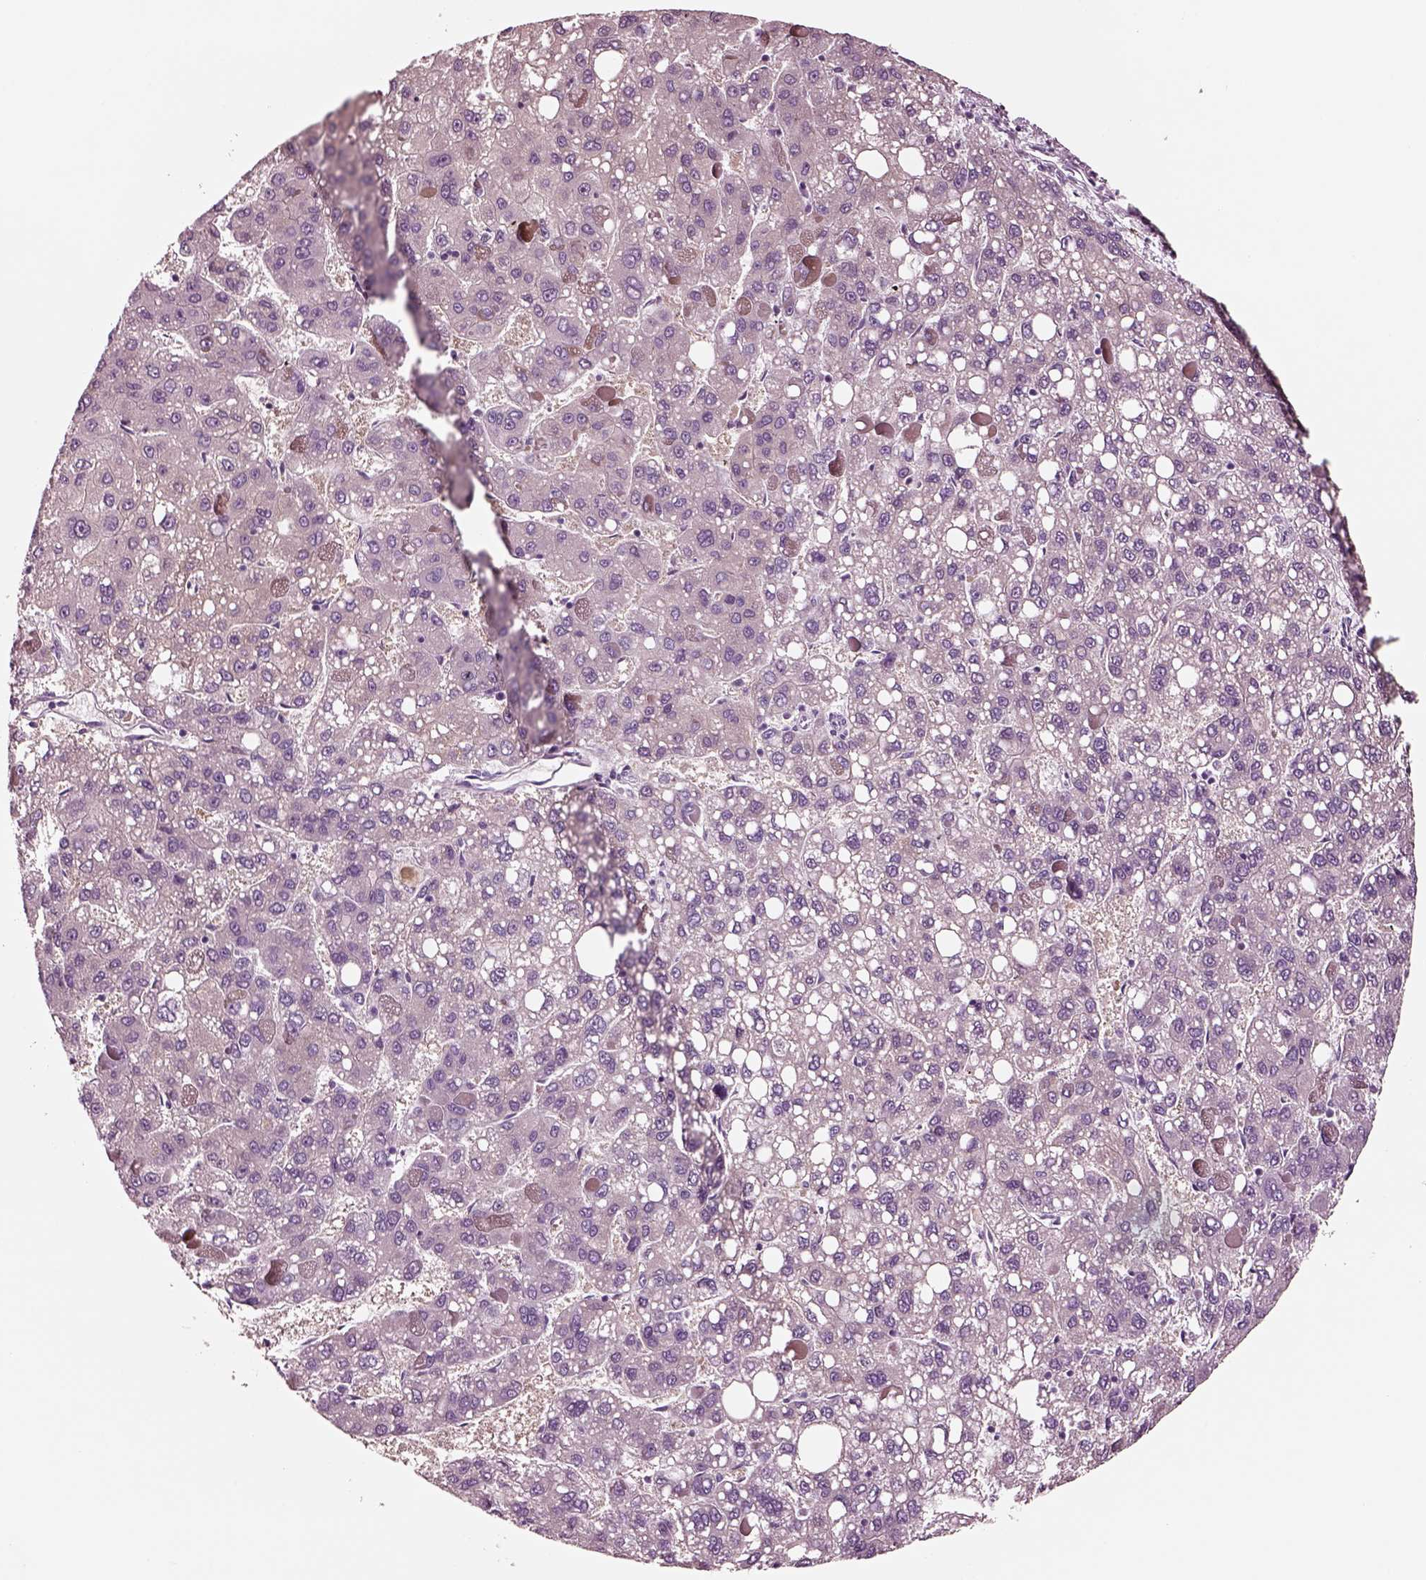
{"staining": {"intensity": "negative", "quantity": "none", "location": "none"}, "tissue": "liver cancer", "cell_type": "Tumor cells", "image_type": "cancer", "snomed": [{"axis": "morphology", "description": "Carcinoma, Hepatocellular, NOS"}, {"axis": "topography", "description": "Liver"}], "caption": "Tumor cells show no significant positivity in liver hepatocellular carcinoma.", "gene": "NMRK2", "patient": {"sex": "female", "age": 82}}